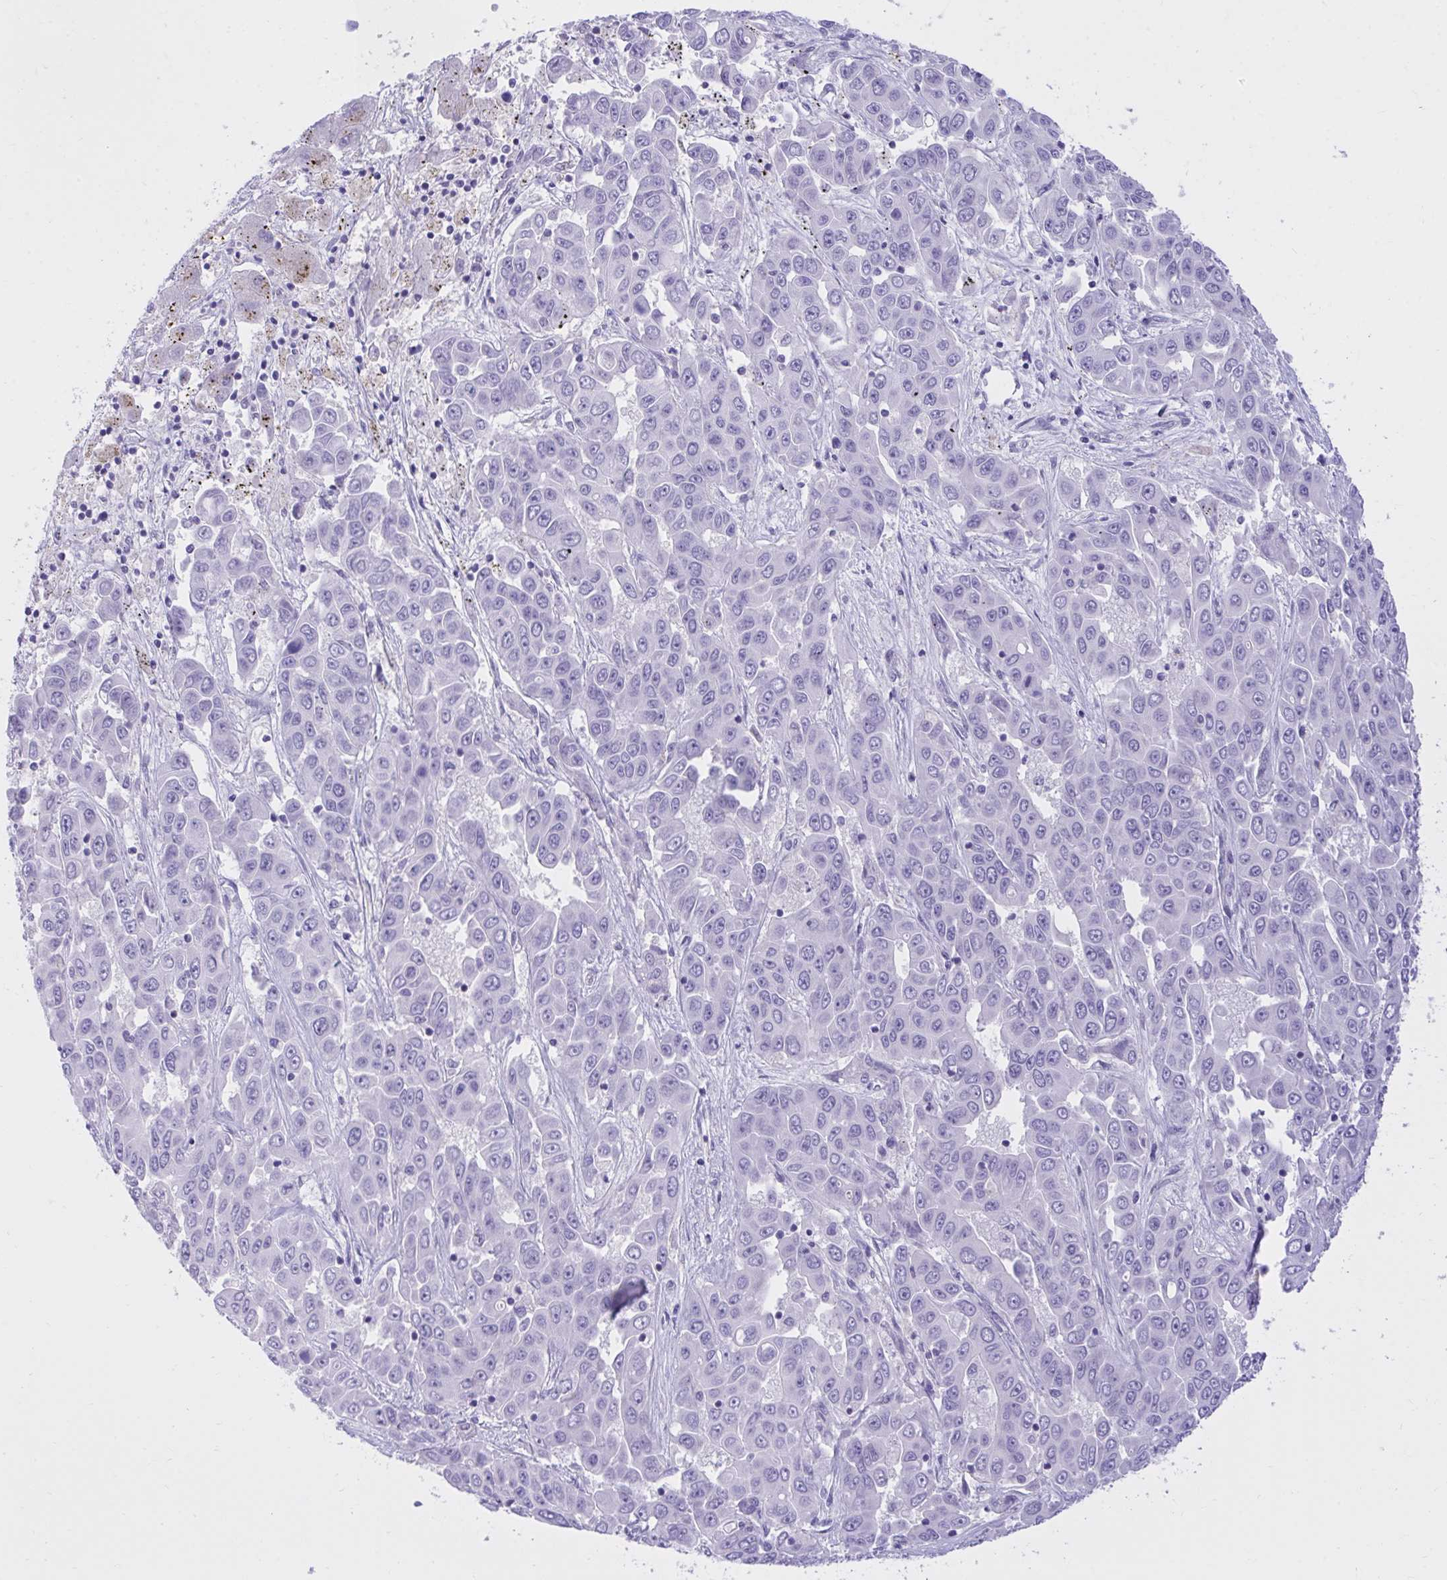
{"staining": {"intensity": "negative", "quantity": "none", "location": "none"}, "tissue": "liver cancer", "cell_type": "Tumor cells", "image_type": "cancer", "snomed": [{"axis": "morphology", "description": "Cholangiocarcinoma"}, {"axis": "topography", "description": "Liver"}], "caption": "Liver cancer (cholangiocarcinoma) stained for a protein using immunohistochemistry (IHC) displays no expression tumor cells.", "gene": "PGM2L1", "patient": {"sex": "female", "age": 52}}